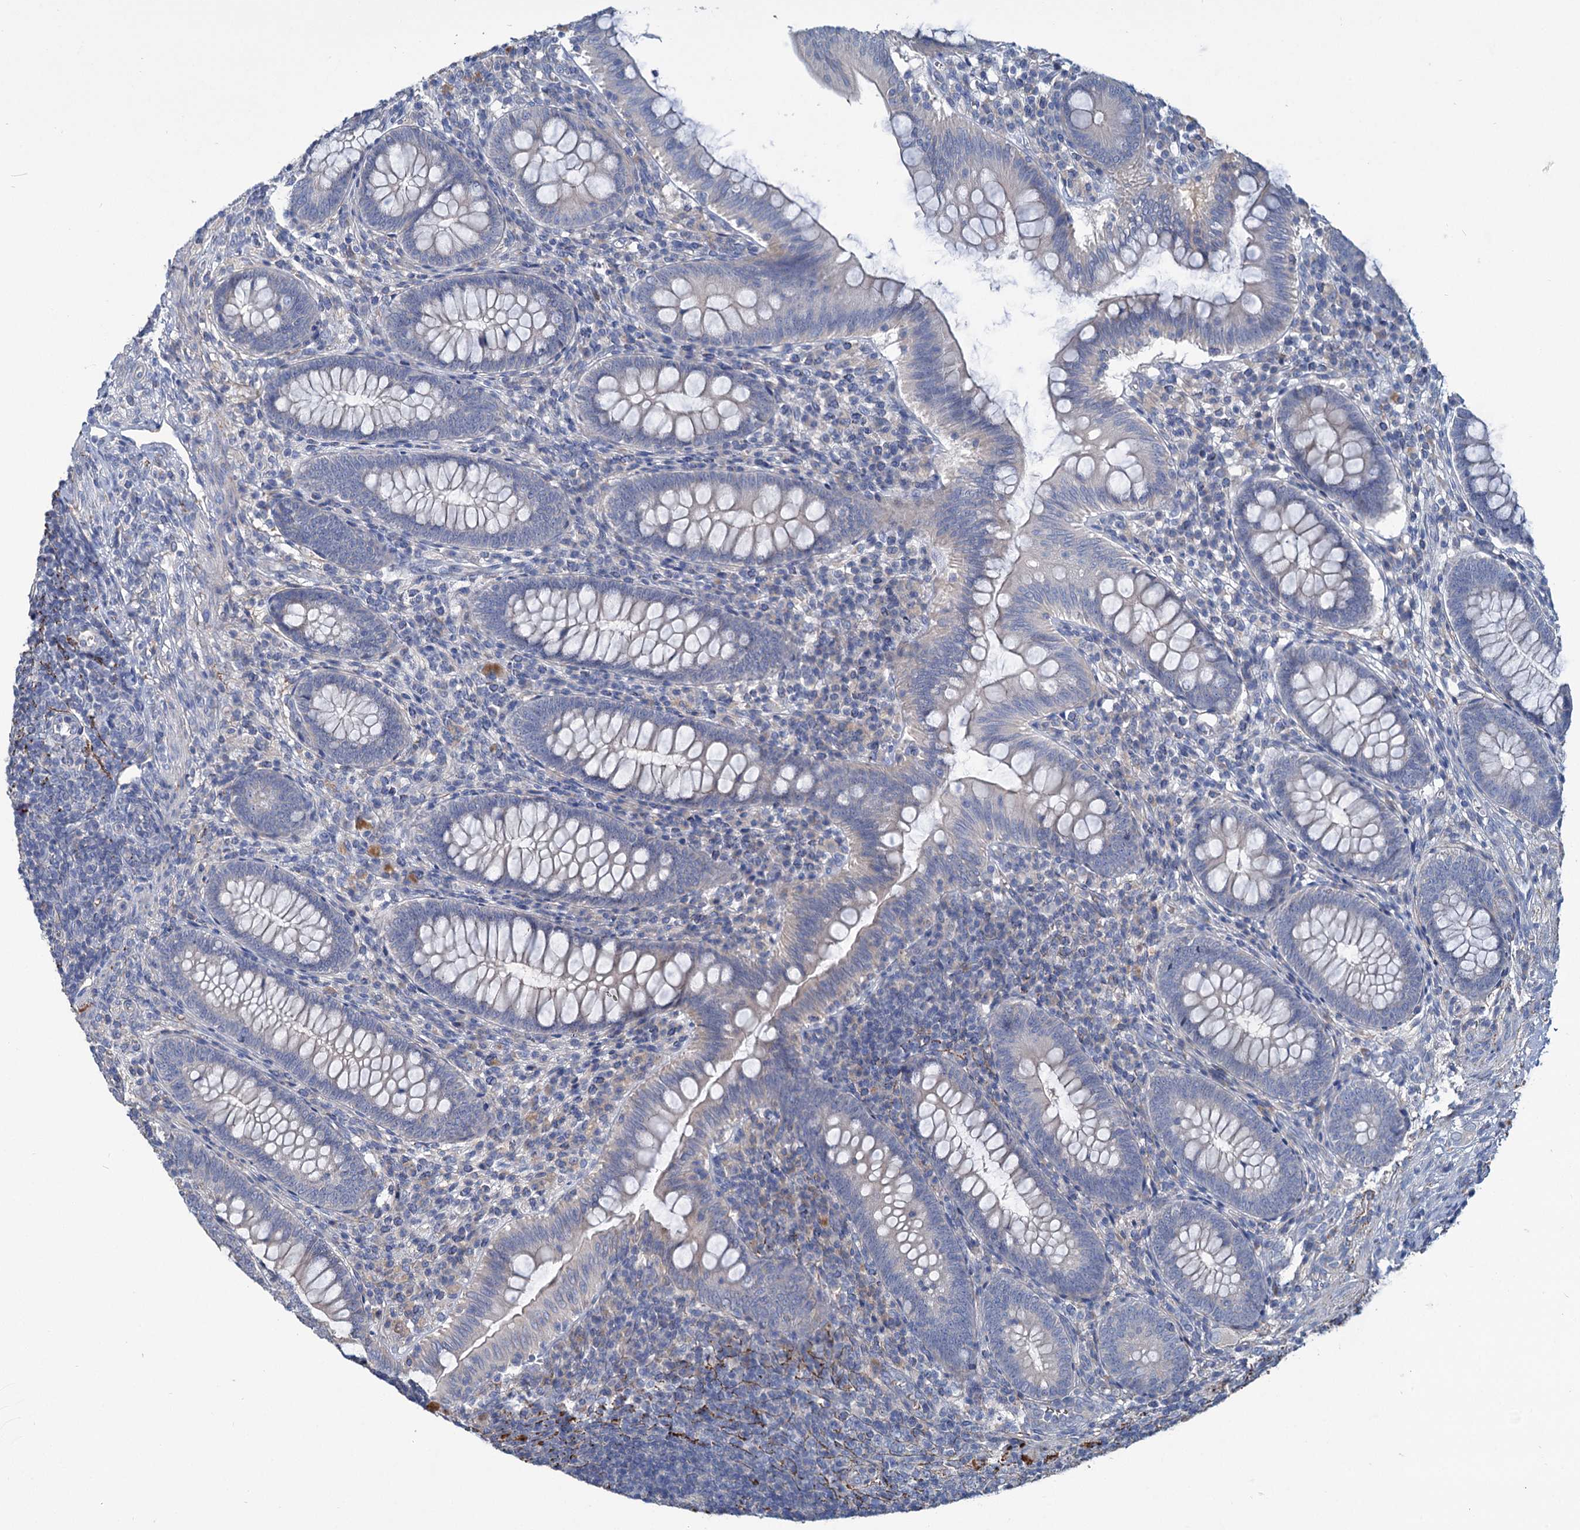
{"staining": {"intensity": "negative", "quantity": "none", "location": "none"}, "tissue": "appendix", "cell_type": "Glandular cells", "image_type": "normal", "snomed": [{"axis": "morphology", "description": "Normal tissue, NOS"}, {"axis": "topography", "description": "Appendix"}], "caption": "DAB immunohistochemical staining of unremarkable human appendix displays no significant expression in glandular cells.", "gene": "URAD", "patient": {"sex": "male", "age": 14}}